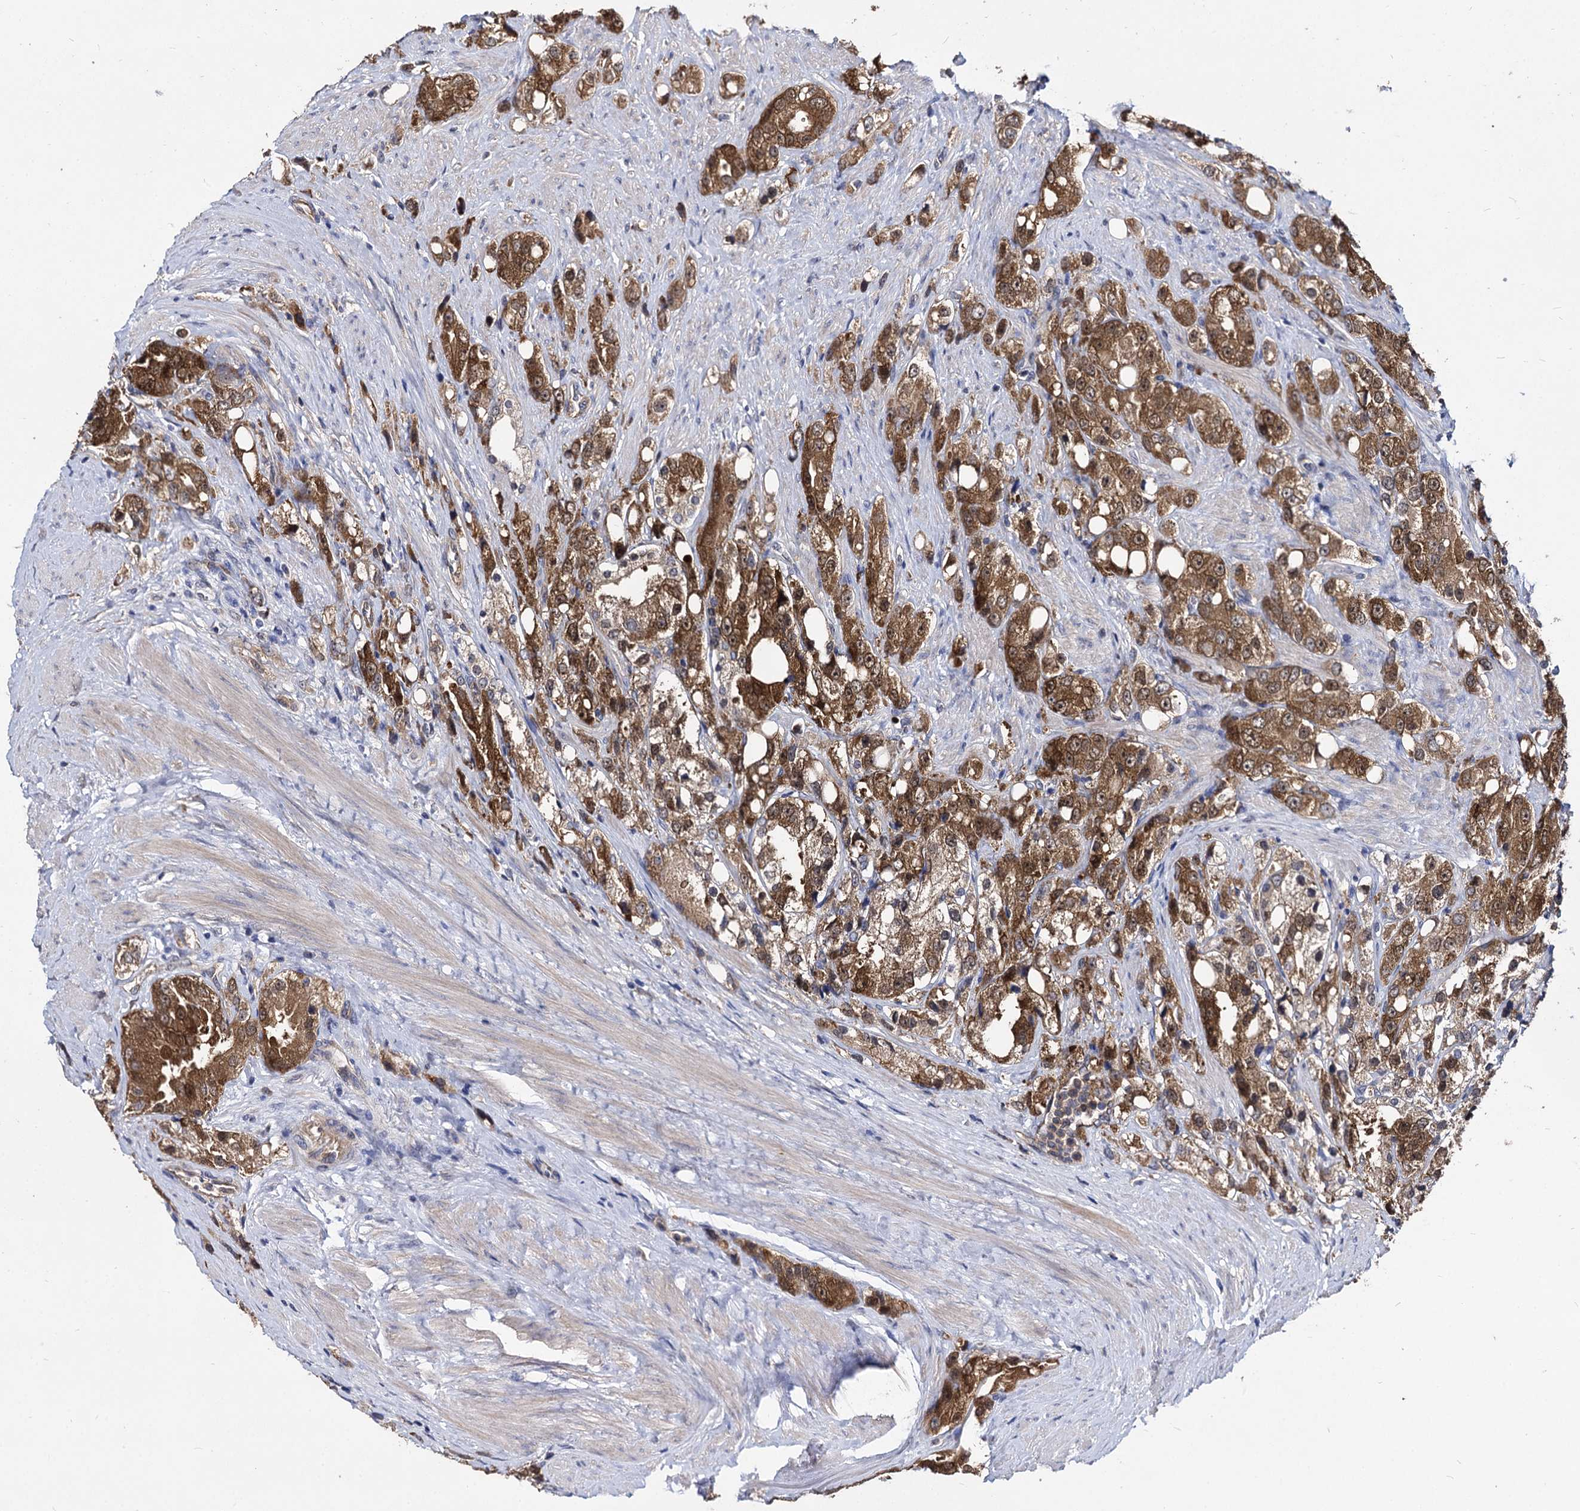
{"staining": {"intensity": "moderate", "quantity": ">75%", "location": "cytoplasmic/membranous,nuclear"}, "tissue": "prostate cancer", "cell_type": "Tumor cells", "image_type": "cancer", "snomed": [{"axis": "morphology", "description": "Adenocarcinoma, NOS"}, {"axis": "topography", "description": "Prostate"}], "caption": "A brown stain labels moderate cytoplasmic/membranous and nuclear positivity of a protein in prostate cancer (adenocarcinoma) tumor cells.", "gene": "NME1", "patient": {"sex": "male", "age": 79}}